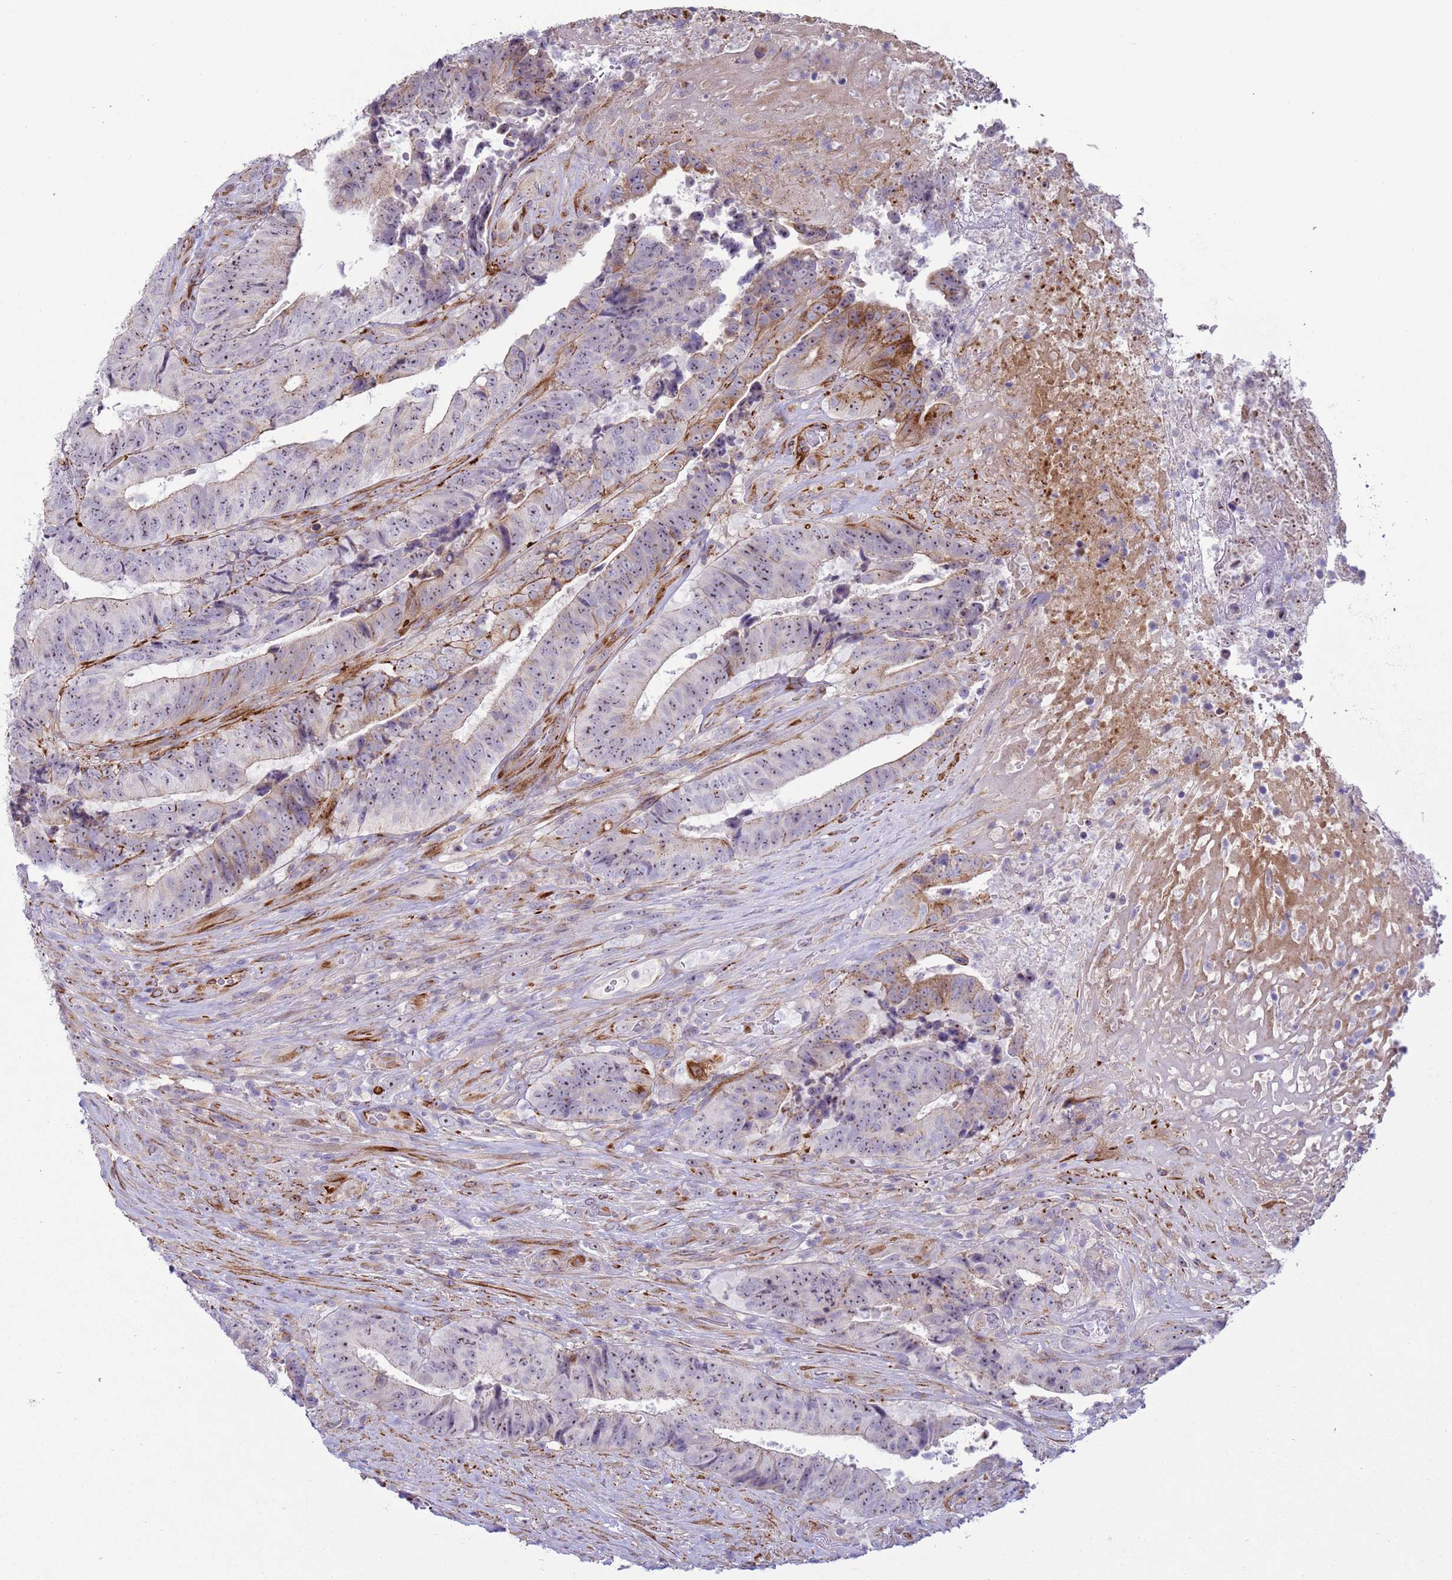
{"staining": {"intensity": "moderate", "quantity": "<25%", "location": "cytoplasmic/membranous,nuclear"}, "tissue": "colorectal cancer", "cell_type": "Tumor cells", "image_type": "cancer", "snomed": [{"axis": "morphology", "description": "Adenocarcinoma, NOS"}, {"axis": "topography", "description": "Rectum"}], "caption": "Colorectal cancer stained with a protein marker exhibits moderate staining in tumor cells.", "gene": "HEATR1", "patient": {"sex": "male", "age": 72}}